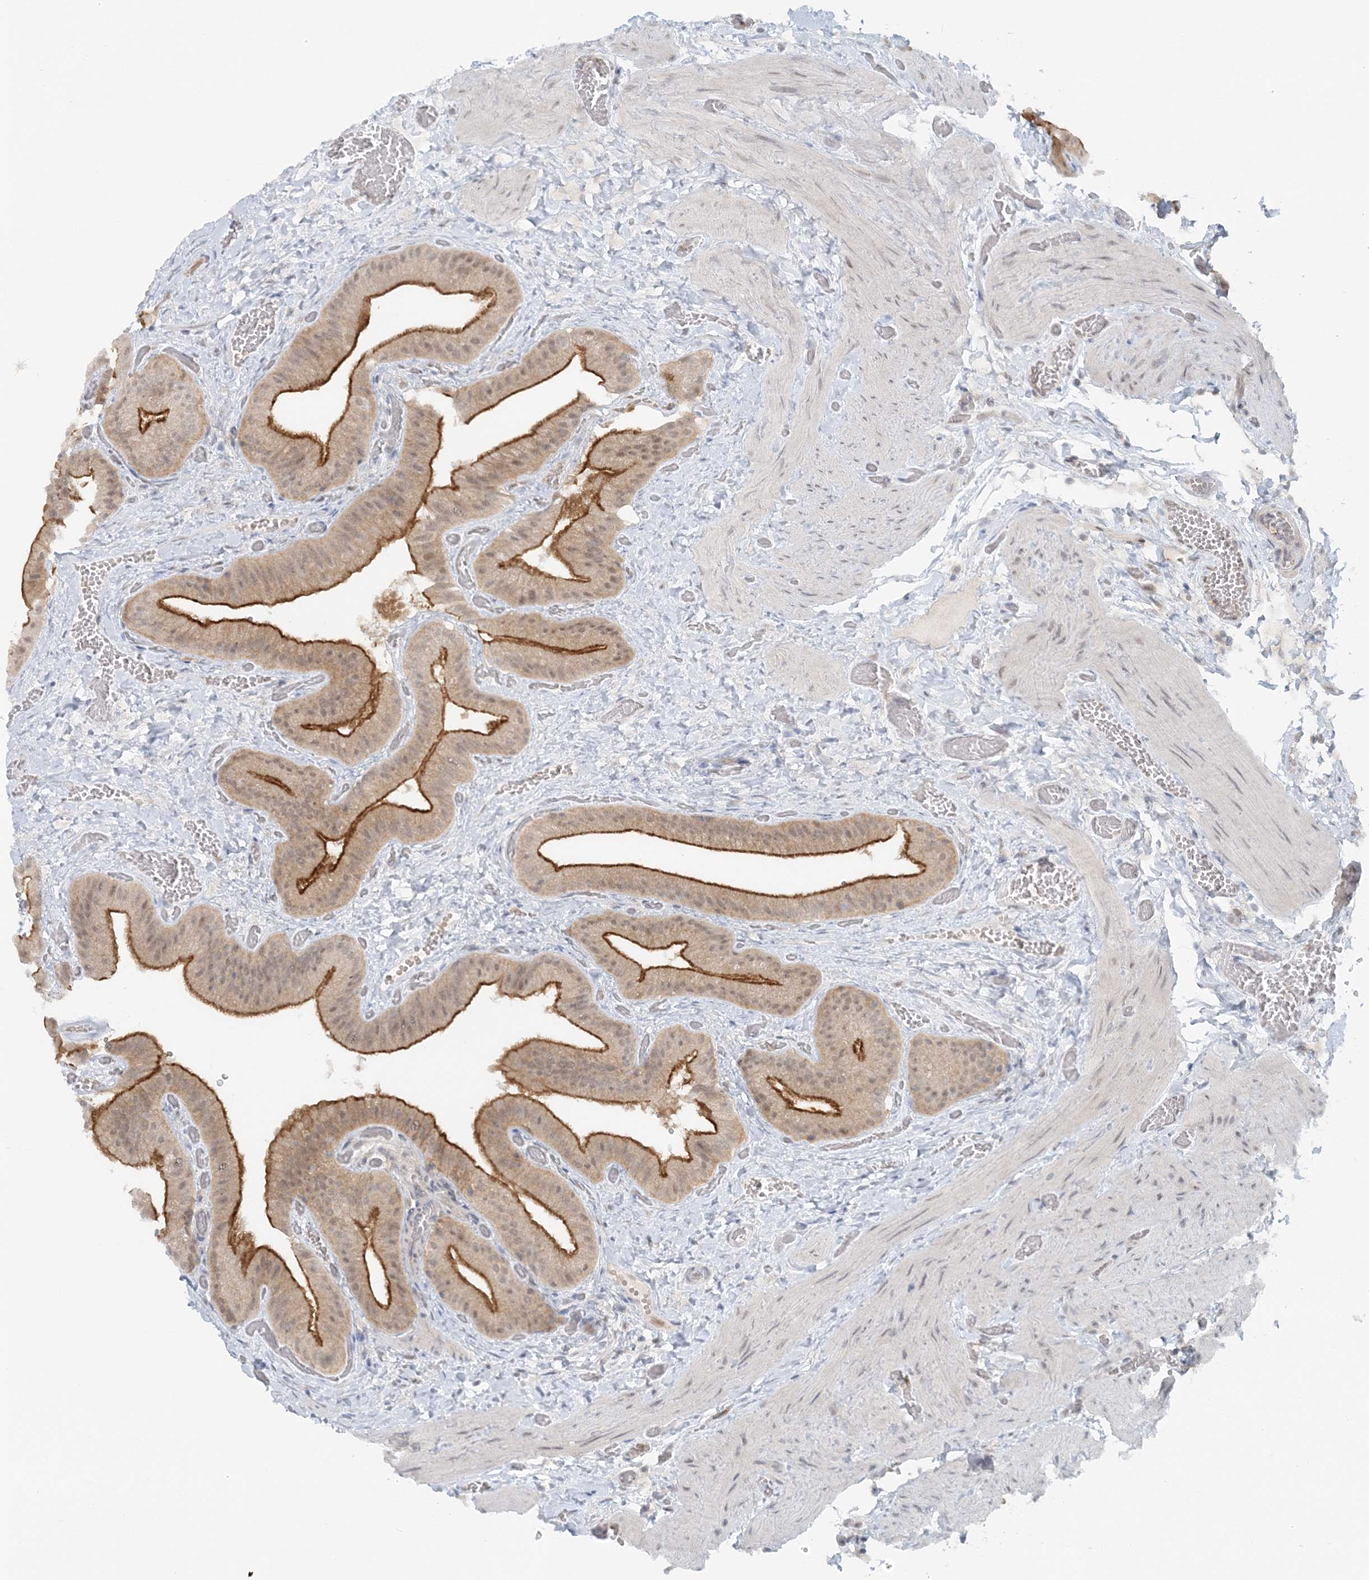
{"staining": {"intensity": "strong", "quantity": "25%-75%", "location": "cytoplasmic/membranous"}, "tissue": "gallbladder", "cell_type": "Glandular cells", "image_type": "normal", "snomed": [{"axis": "morphology", "description": "Normal tissue, NOS"}, {"axis": "topography", "description": "Gallbladder"}], "caption": "IHC (DAB (3,3'-diaminobenzidine)) staining of benign human gallbladder shows strong cytoplasmic/membranous protein staining in about 25%-75% of glandular cells.", "gene": "ATP11A", "patient": {"sex": "female", "age": 64}}